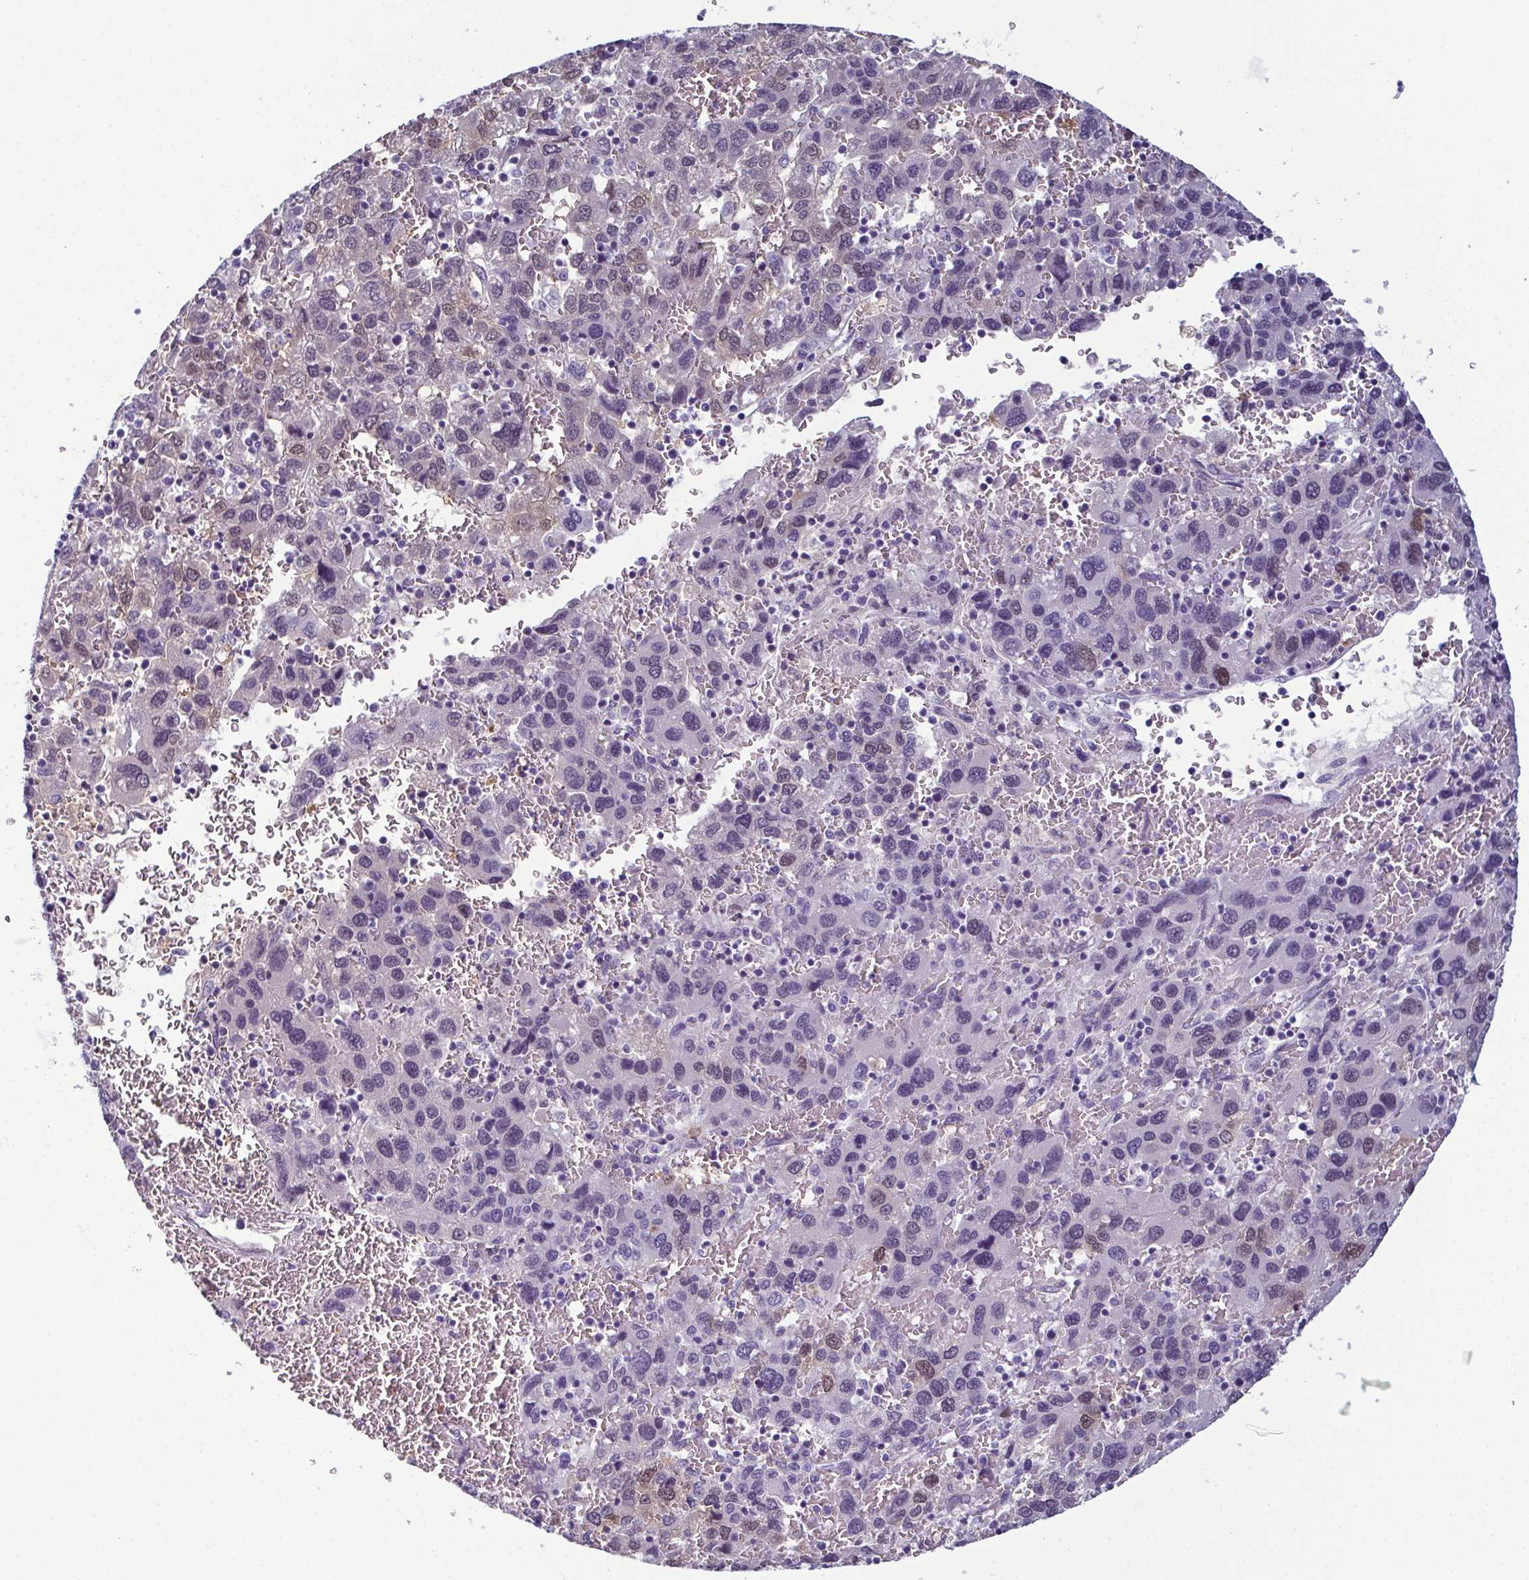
{"staining": {"intensity": "weak", "quantity": "<25%", "location": "nuclear"}, "tissue": "liver cancer", "cell_type": "Tumor cells", "image_type": "cancer", "snomed": [{"axis": "morphology", "description": "Carcinoma, Hepatocellular, NOS"}, {"axis": "topography", "description": "Liver"}], "caption": "An IHC photomicrograph of liver cancer is shown. There is no staining in tumor cells of liver cancer. Nuclei are stained in blue.", "gene": "CDA", "patient": {"sex": "male", "age": 69}}